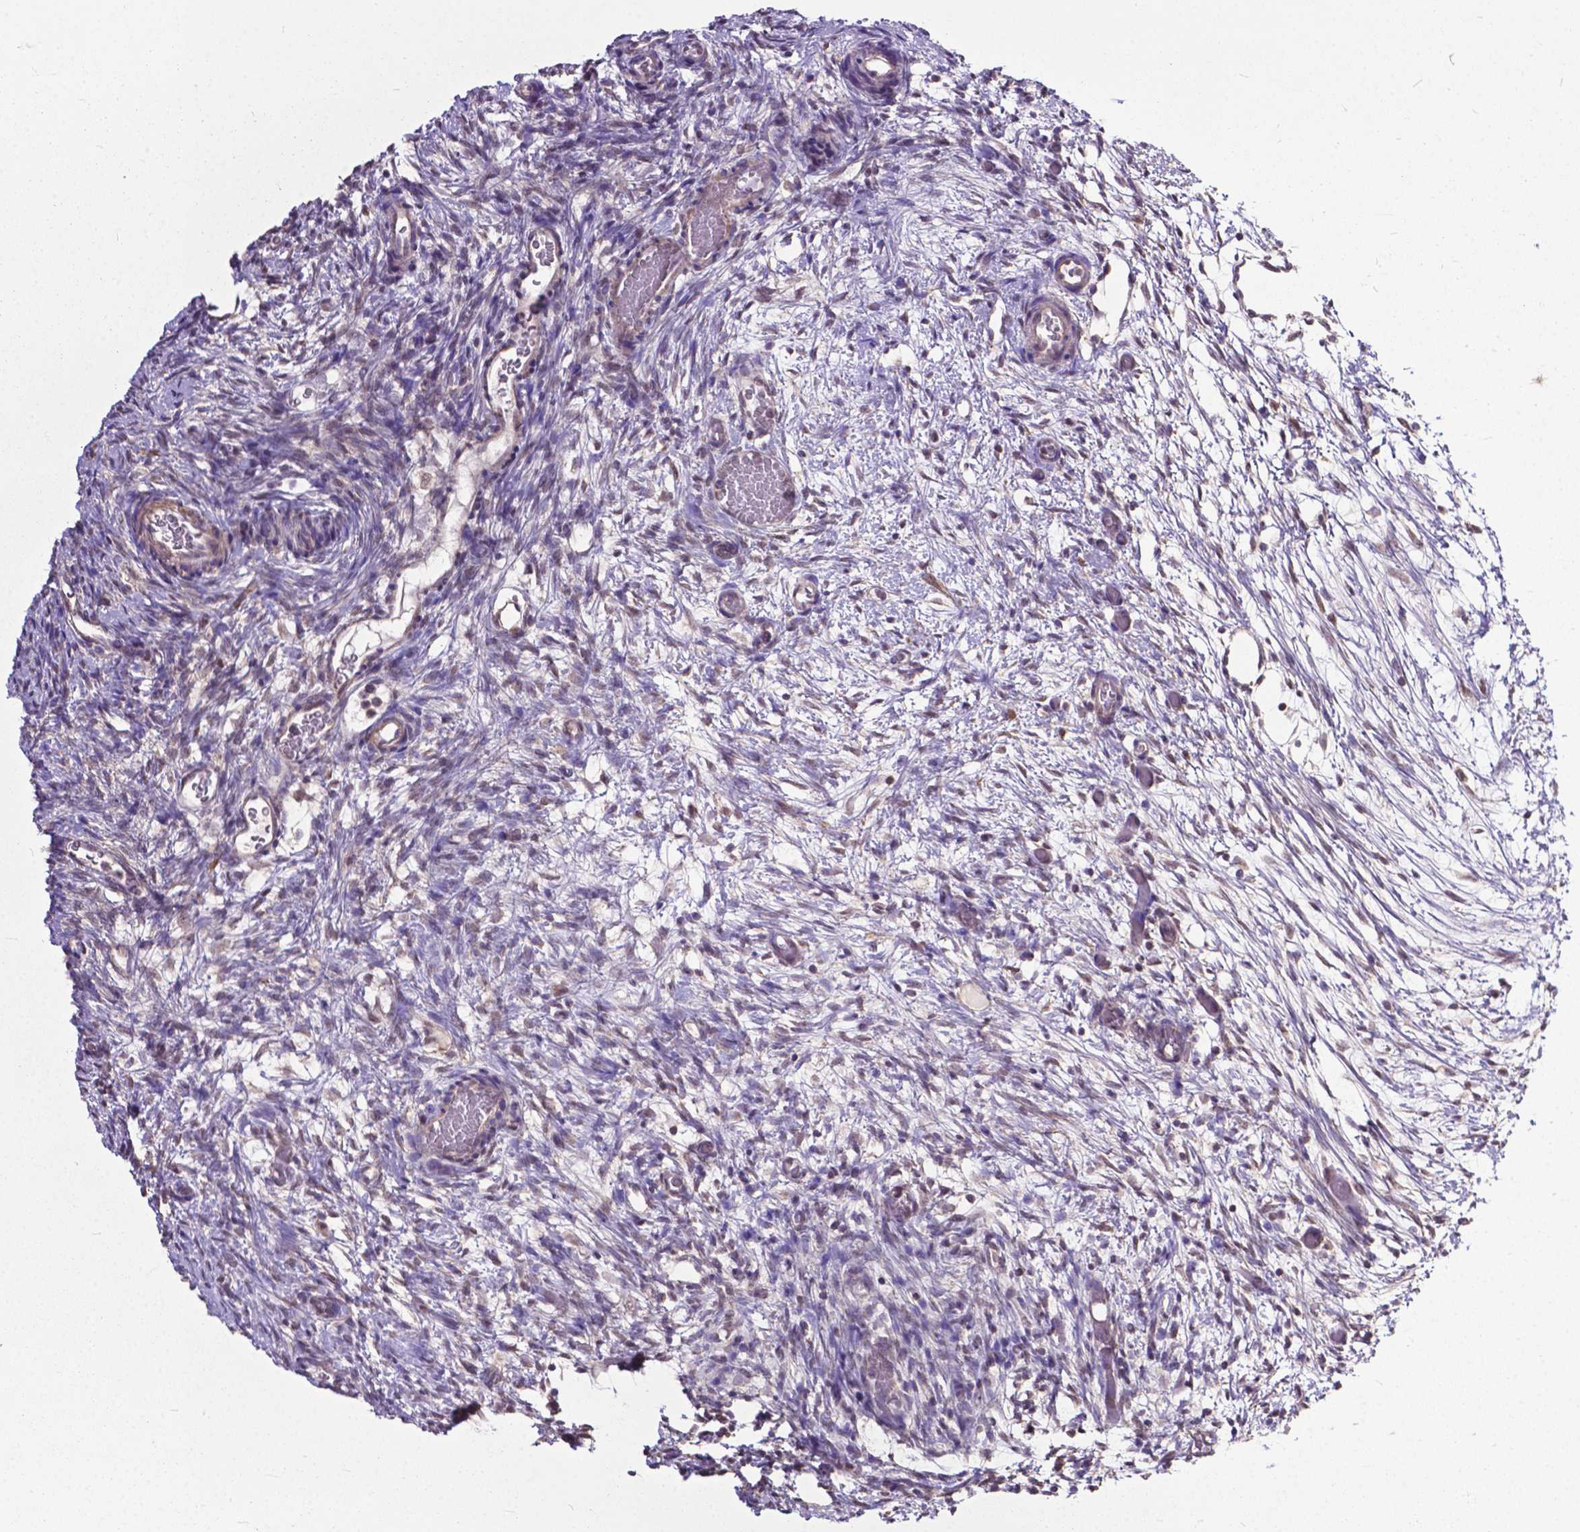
{"staining": {"intensity": "strong", "quantity": ">75%", "location": "cytoplasmic/membranous,nuclear"}, "tissue": "ovary", "cell_type": "Follicle cells", "image_type": "normal", "snomed": [{"axis": "morphology", "description": "Normal tissue, NOS"}, {"axis": "topography", "description": "Ovary"}], "caption": "IHC (DAB (3,3'-diaminobenzidine)) staining of normal ovary shows strong cytoplasmic/membranous,nuclear protein staining in approximately >75% of follicle cells.", "gene": "OTUB1", "patient": {"sex": "female", "age": 39}}